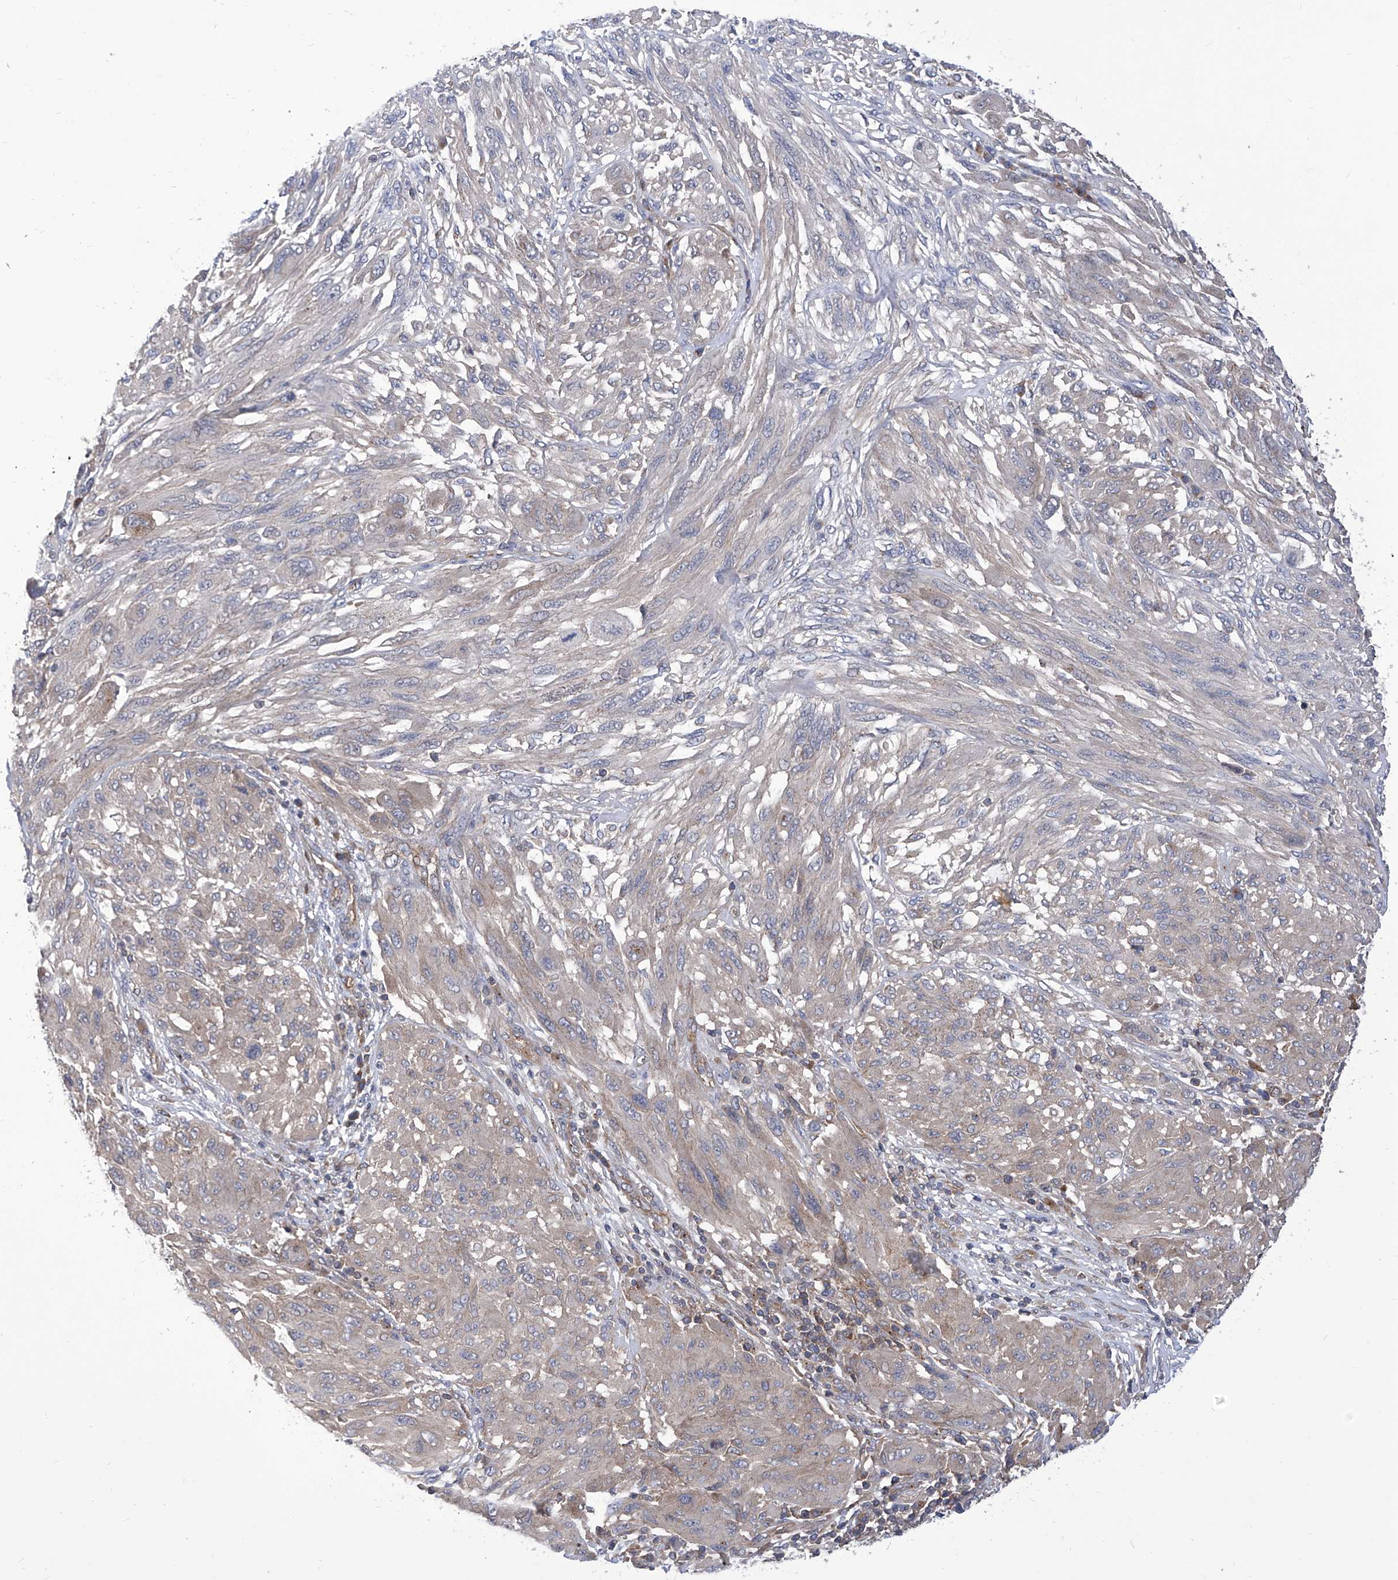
{"staining": {"intensity": "negative", "quantity": "none", "location": "none"}, "tissue": "melanoma", "cell_type": "Tumor cells", "image_type": "cancer", "snomed": [{"axis": "morphology", "description": "Malignant melanoma, NOS"}, {"axis": "topography", "description": "Skin"}], "caption": "Malignant melanoma was stained to show a protein in brown. There is no significant positivity in tumor cells. (Brightfield microscopy of DAB immunohistochemistry at high magnification).", "gene": "TJAP1", "patient": {"sex": "female", "age": 91}}